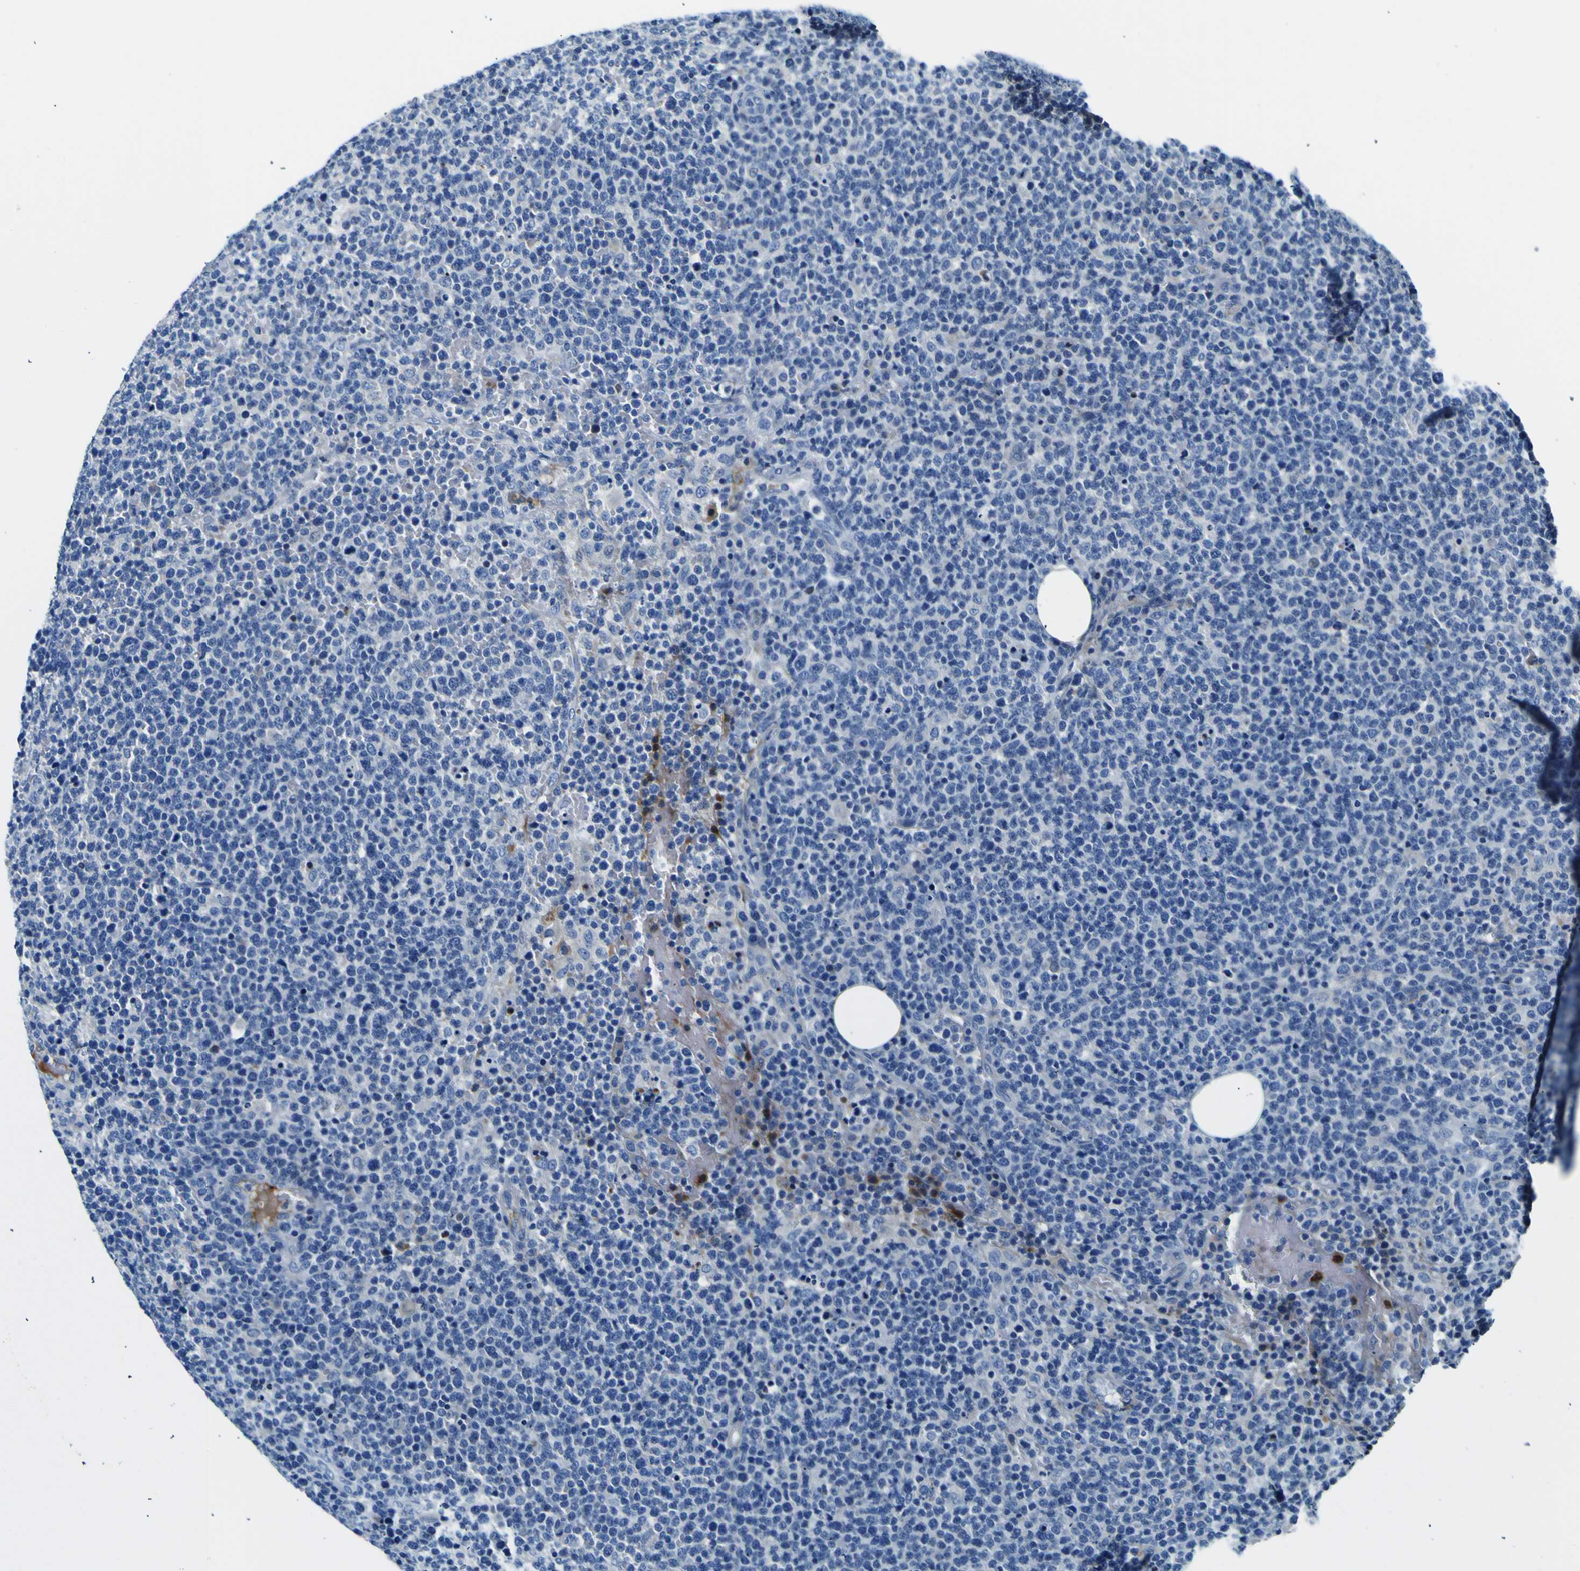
{"staining": {"intensity": "negative", "quantity": "none", "location": "none"}, "tissue": "lymphoma", "cell_type": "Tumor cells", "image_type": "cancer", "snomed": [{"axis": "morphology", "description": "Malignant lymphoma, non-Hodgkin's type, High grade"}, {"axis": "topography", "description": "Lymph node"}], "caption": "The photomicrograph demonstrates no staining of tumor cells in lymphoma.", "gene": "ADGRA2", "patient": {"sex": "male", "age": 61}}